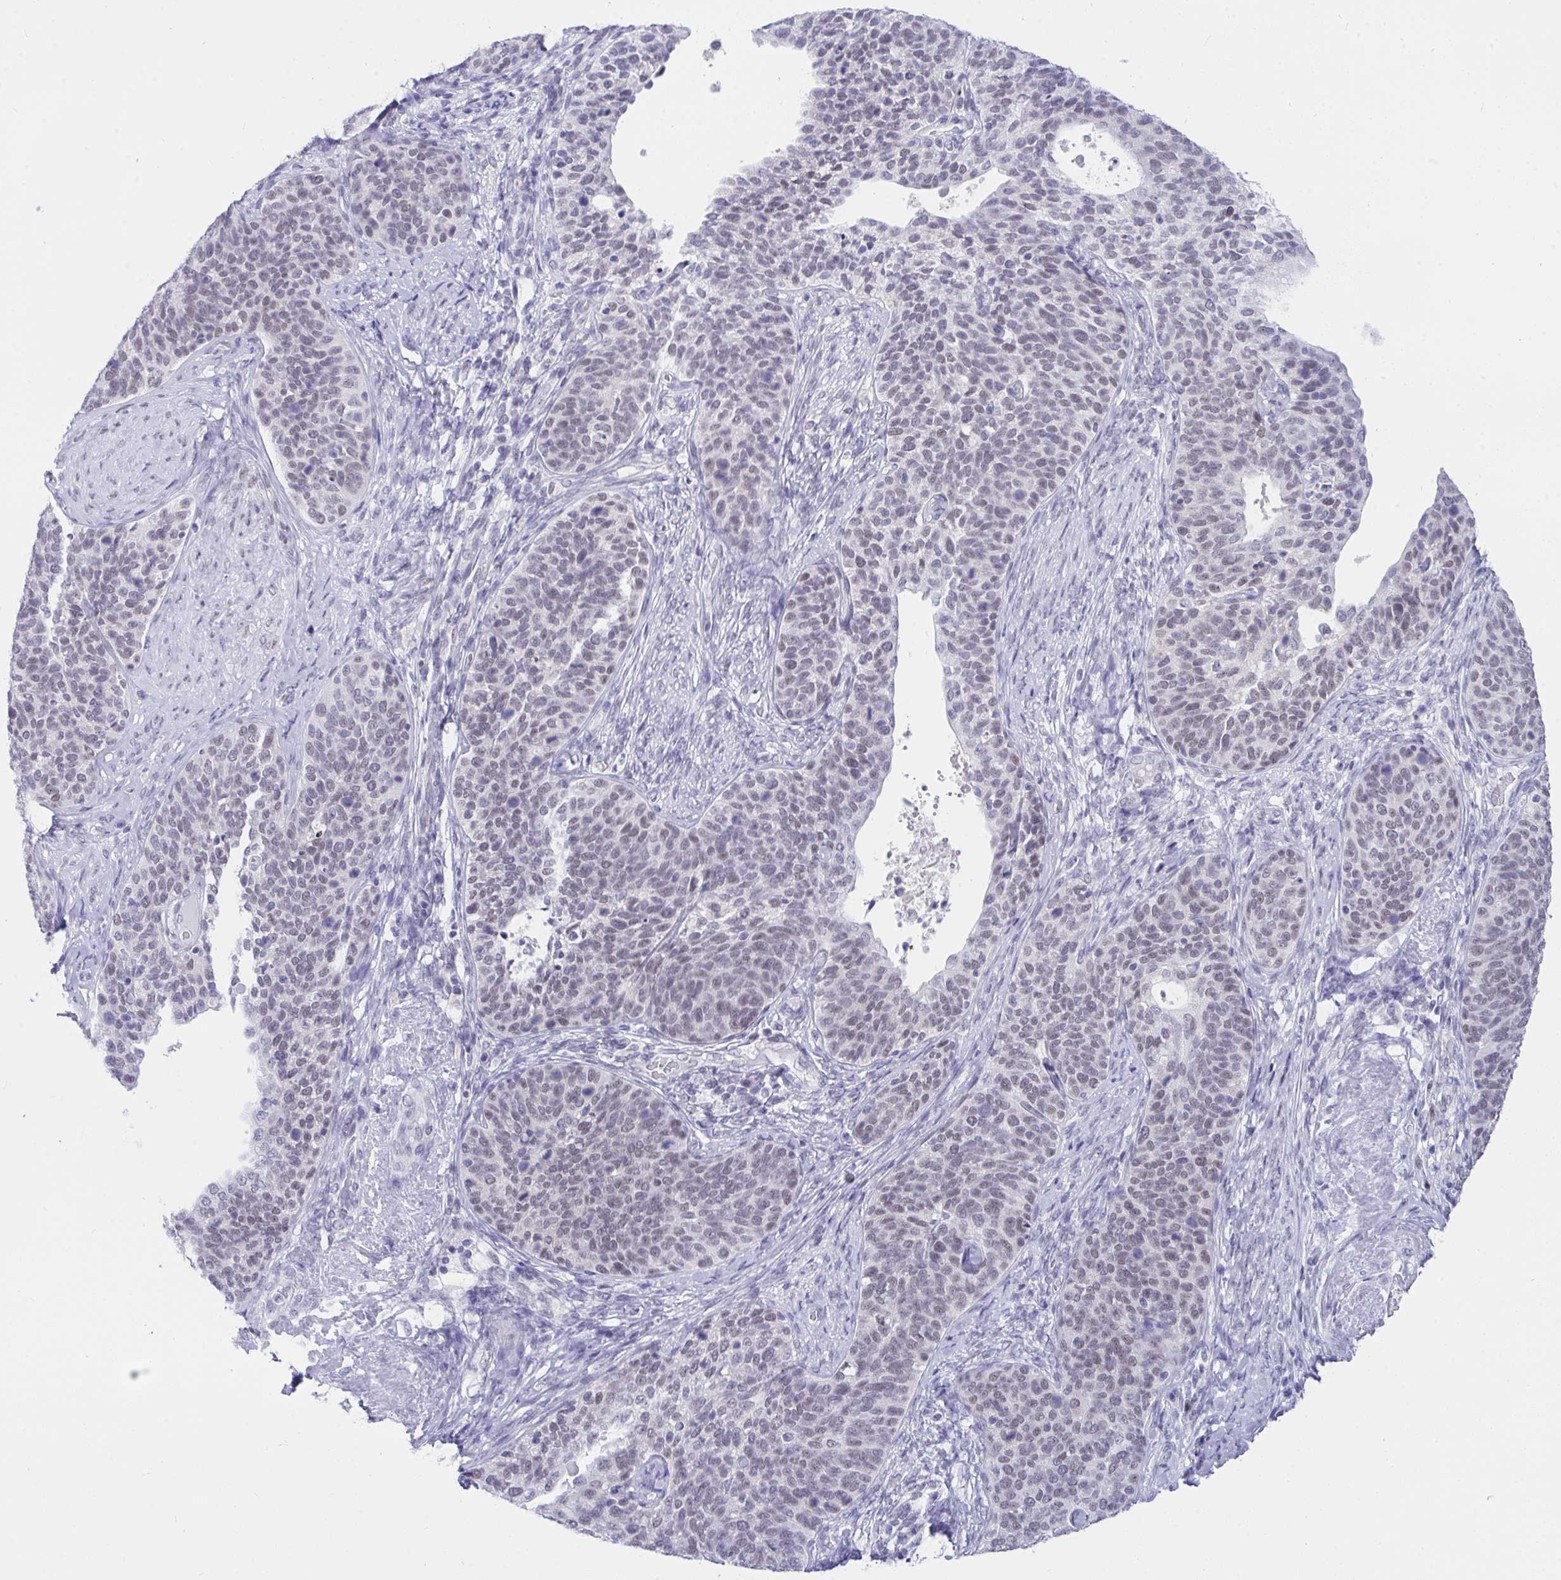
{"staining": {"intensity": "weak", "quantity": "25%-75%", "location": "nuclear"}, "tissue": "cervical cancer", "cell_type": "Tumor cells", "image_type": "cancer", "snomed": [{"axis": "morphology", "description": "Squamous cell carcinoma, NOS"}, {"axis": "topography", "description": "Cervix"}], "caption": "Protein expression analysis of human cervical cancer reveals weak nuclear staining in approximately 25%-75% of tumor cells.", "gene": "THOP1", "patient": {"sex": "female", "age": 69}}